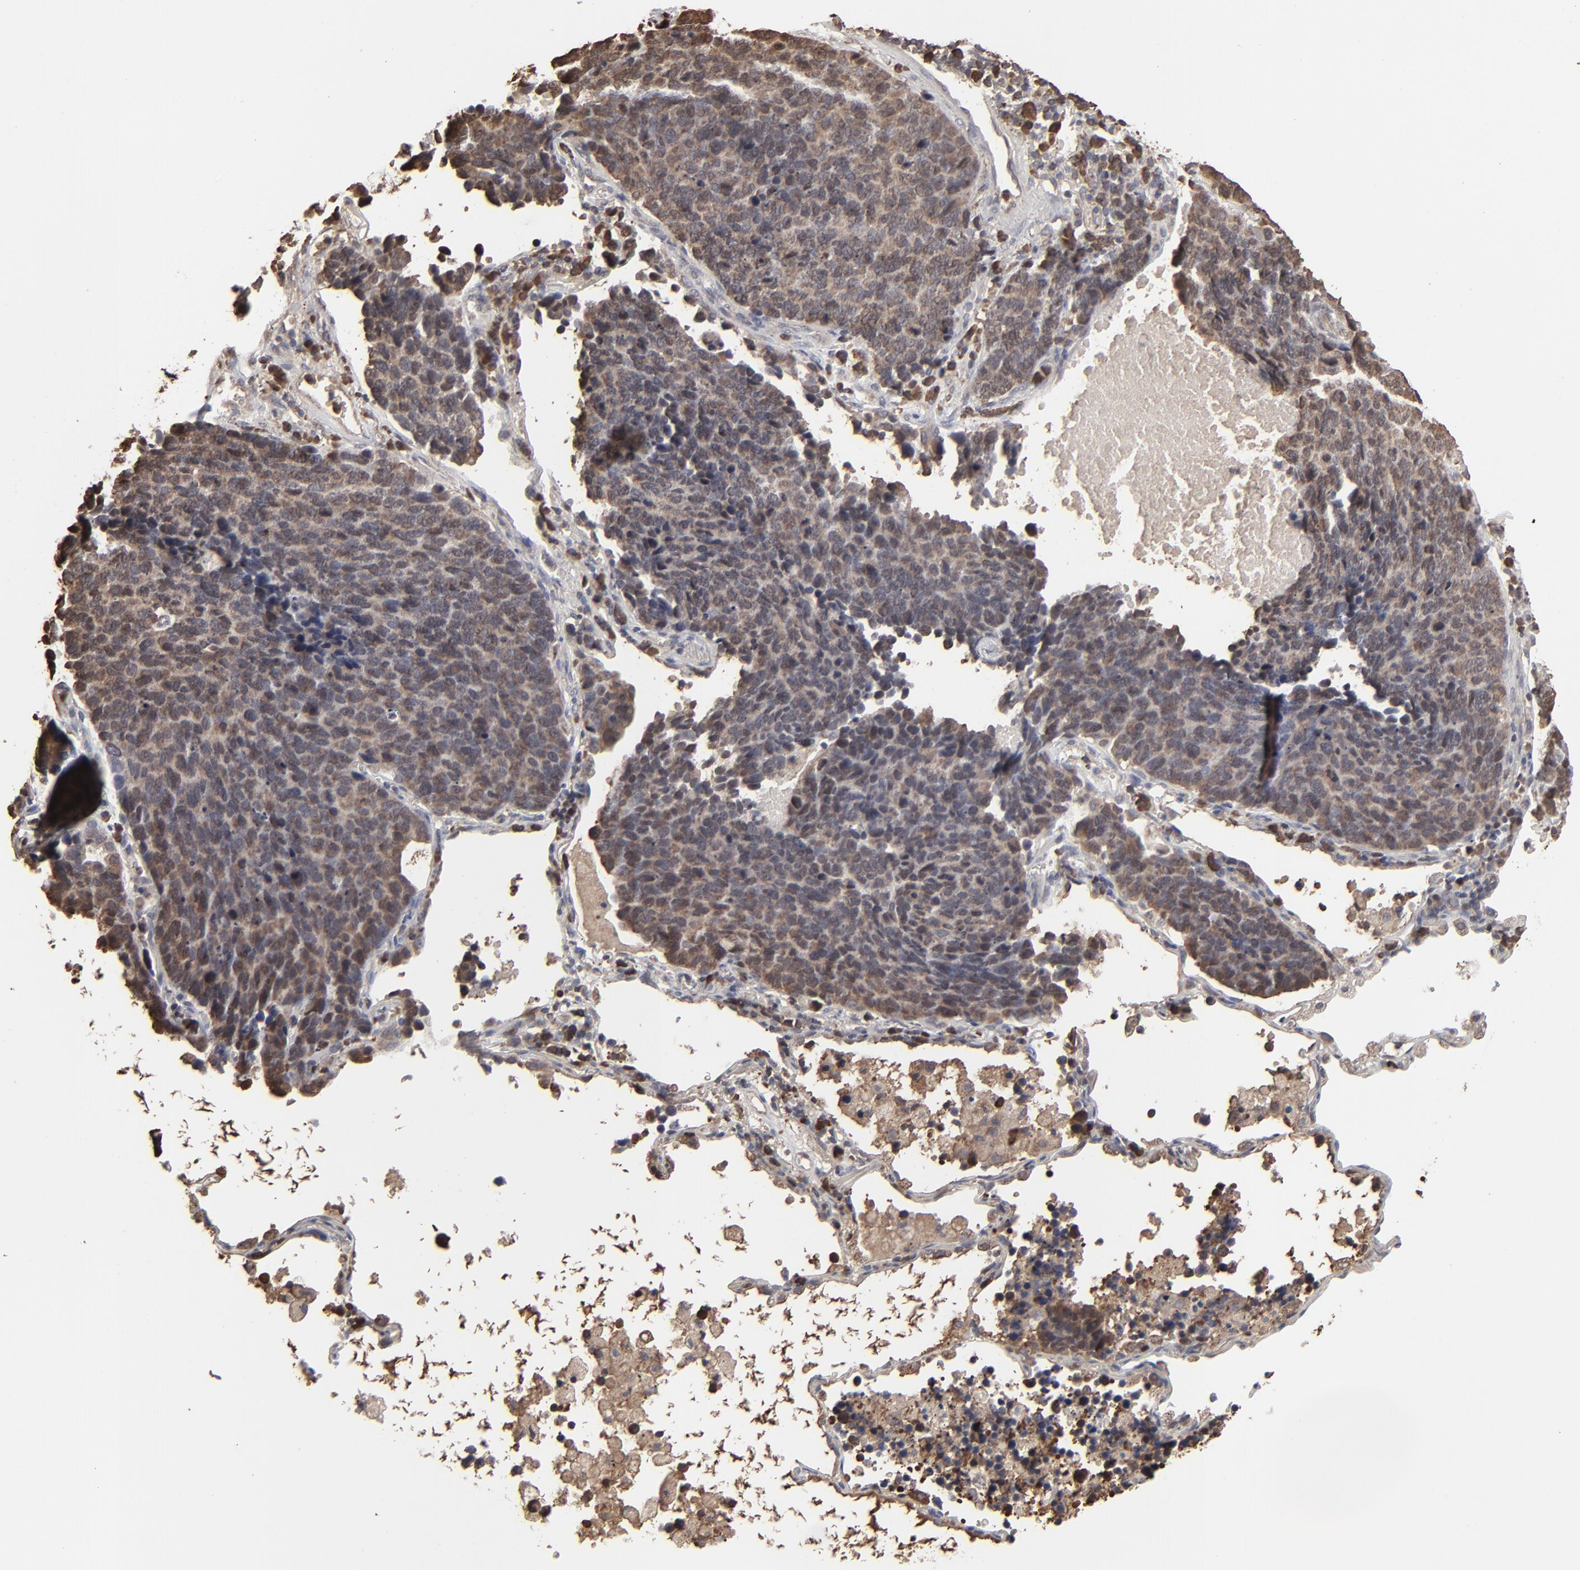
{"staining": {"intensity": "moderate", "quantity": ">75%", "location": "cytoplasmic/membranous"}, "tissue": "lung cancer", "cell_type": "Tumor cells", "image_type": "cancer", "snomed": [{"axis": "morphology", "description": "Neoplasm, malignant, NOS"}, {"axis": "topography", "description": "Lung"}], "caption": "DAB immunohistochemical staining of human malignant neoplasm (lung) reveals moderate cytoplasmic/membranous protein staining in approximately >75% of tumor cells.", "gene": "NME1-NME2", "patient": {"sex": "female", "age": 75}}